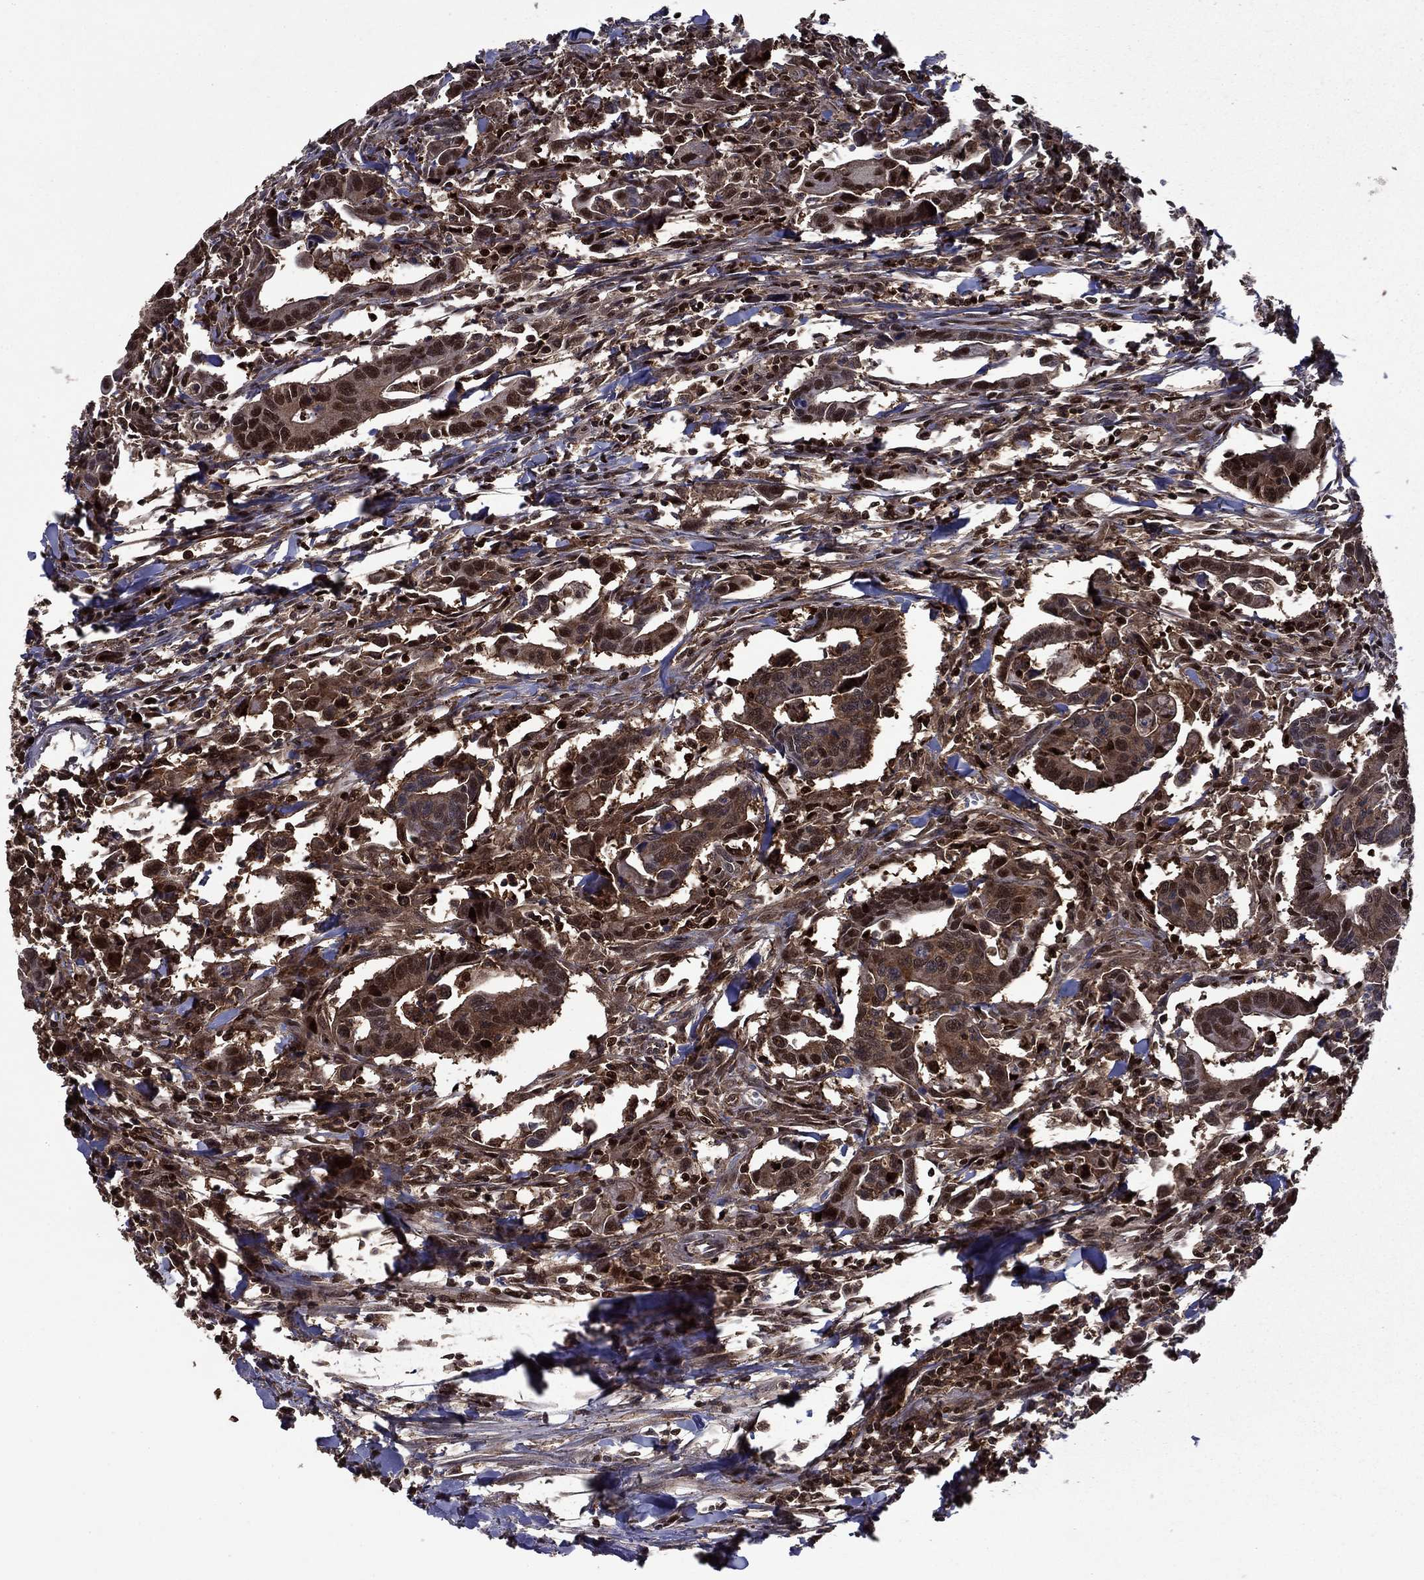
{"staining": {"intensity": "moderate", "quantity": "25%-75%", "location": "cytoplasmic/membranous,nuclear"}, "tissue": "colorectal cancer", "cell_type": "Tumor cells", "image_type": "cancer", "snomed": [{"axis": "morphology", "description": "Adenocarcinoma, NOS"}, {"axis": "topography", "description": "Rectum"}], "caption": "Tumor cells exhibit medium levels of moderate cytoplasmic/membranous and nuclear expression in about 25%-75% of cells in human colorectal cancer (adenocarcinoma). (Brightfield microscopy of DAB IHC at high magnification).", "gene": "APPBP2", "patient": {"sex": "male", "age": 67}}